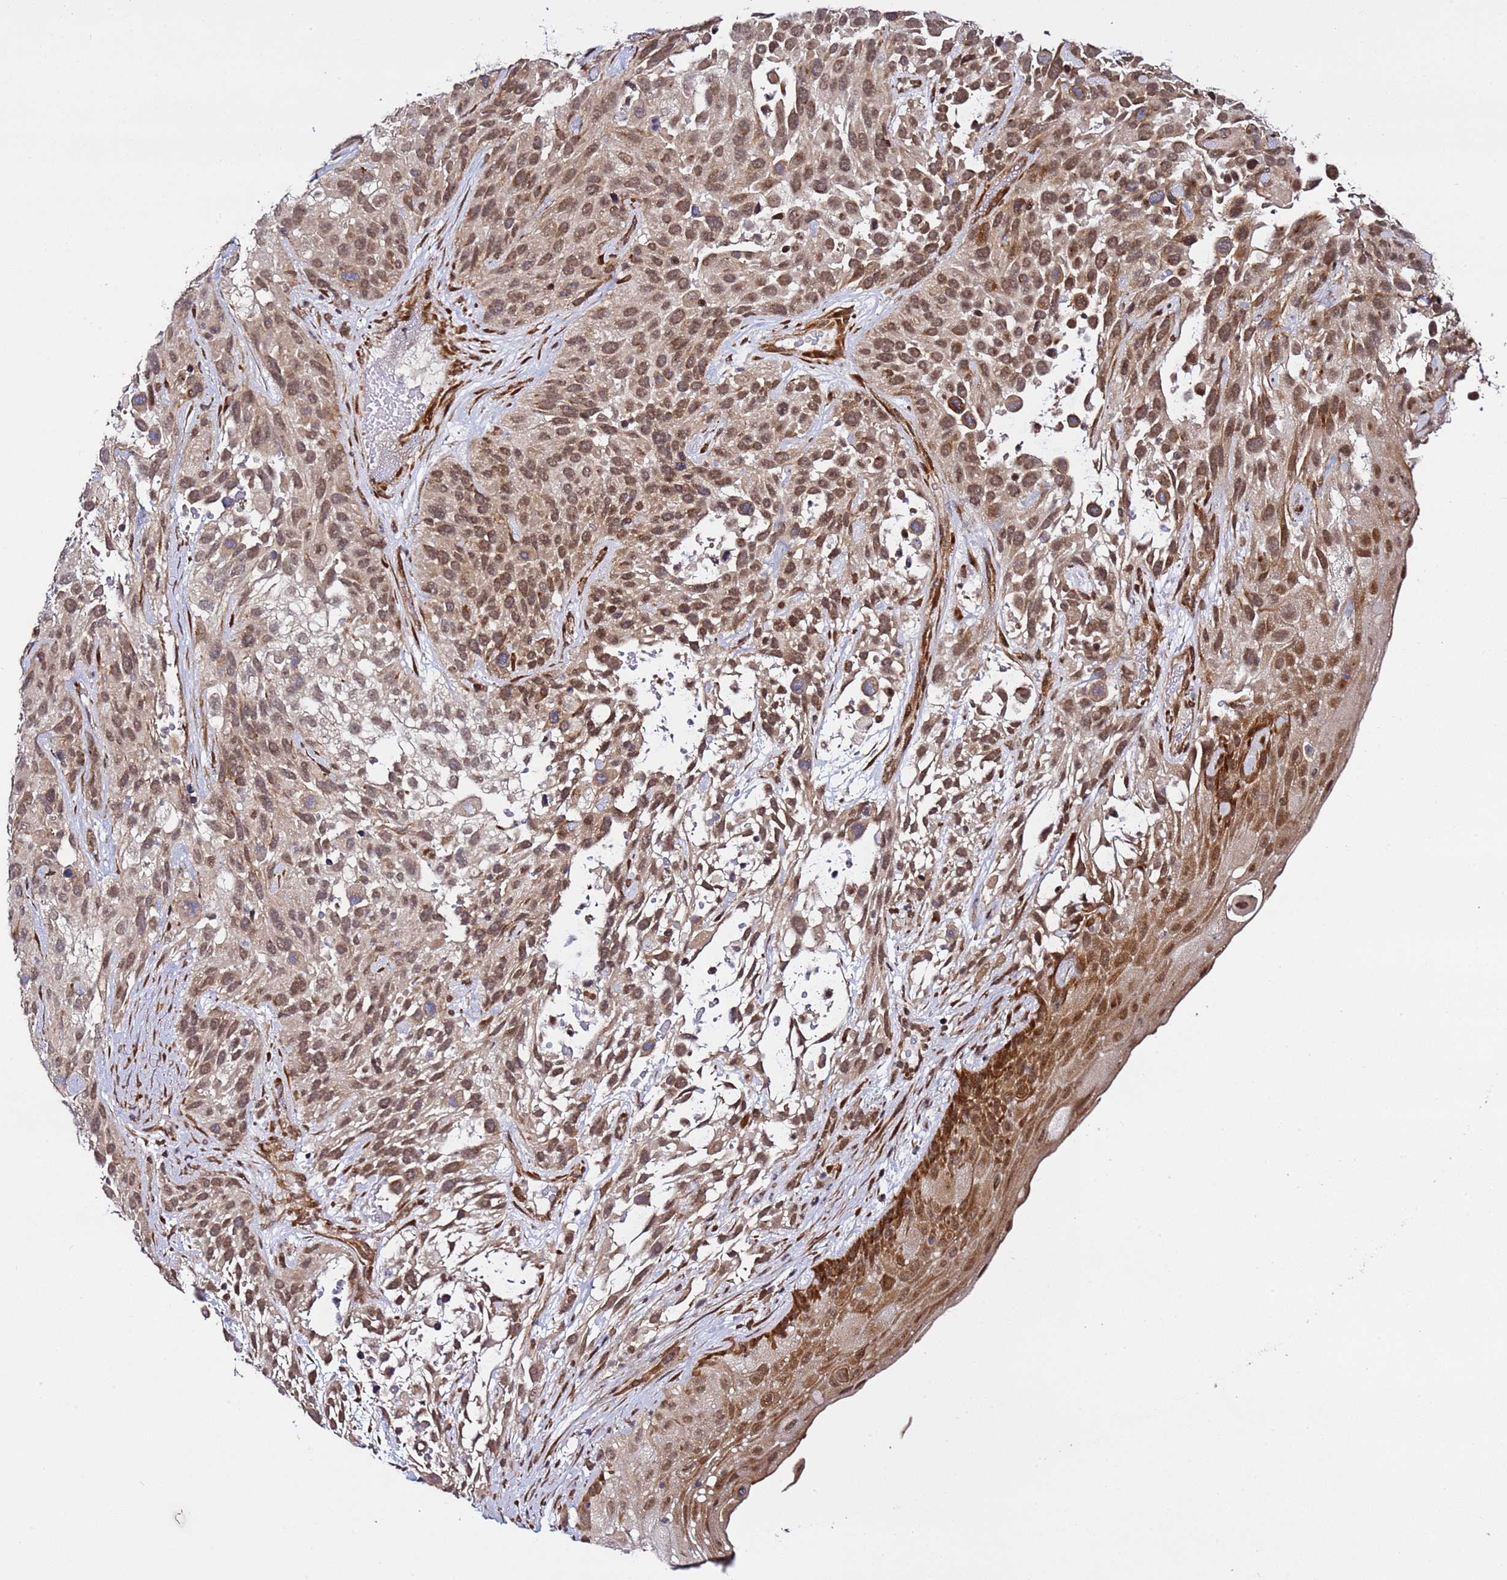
{"staining": {"intensity": "moderate", "quantity": ">75%", "location": "cytoplasmic/membranous,nuclear"}, "tissue": "urothelial cancer", "cell_type": "Tumor cells", "image_type": "cancer", "snomed": [{"axis": "morphology", "description": "Urothelial carcinoma, High grade"}, {"axis": "topography", "description": "Urinary bladder"}], "caption": "Urothelial cancer stained with IHC displays moderate cytoplasmic/membranous and nuclear staining in approximately >75% of tumor cells. The protein of interest is shown in brown color, while the nuclei are stained blue.", "gene": "POLR2D", "patient": {"sex": "female", "age": 70}}